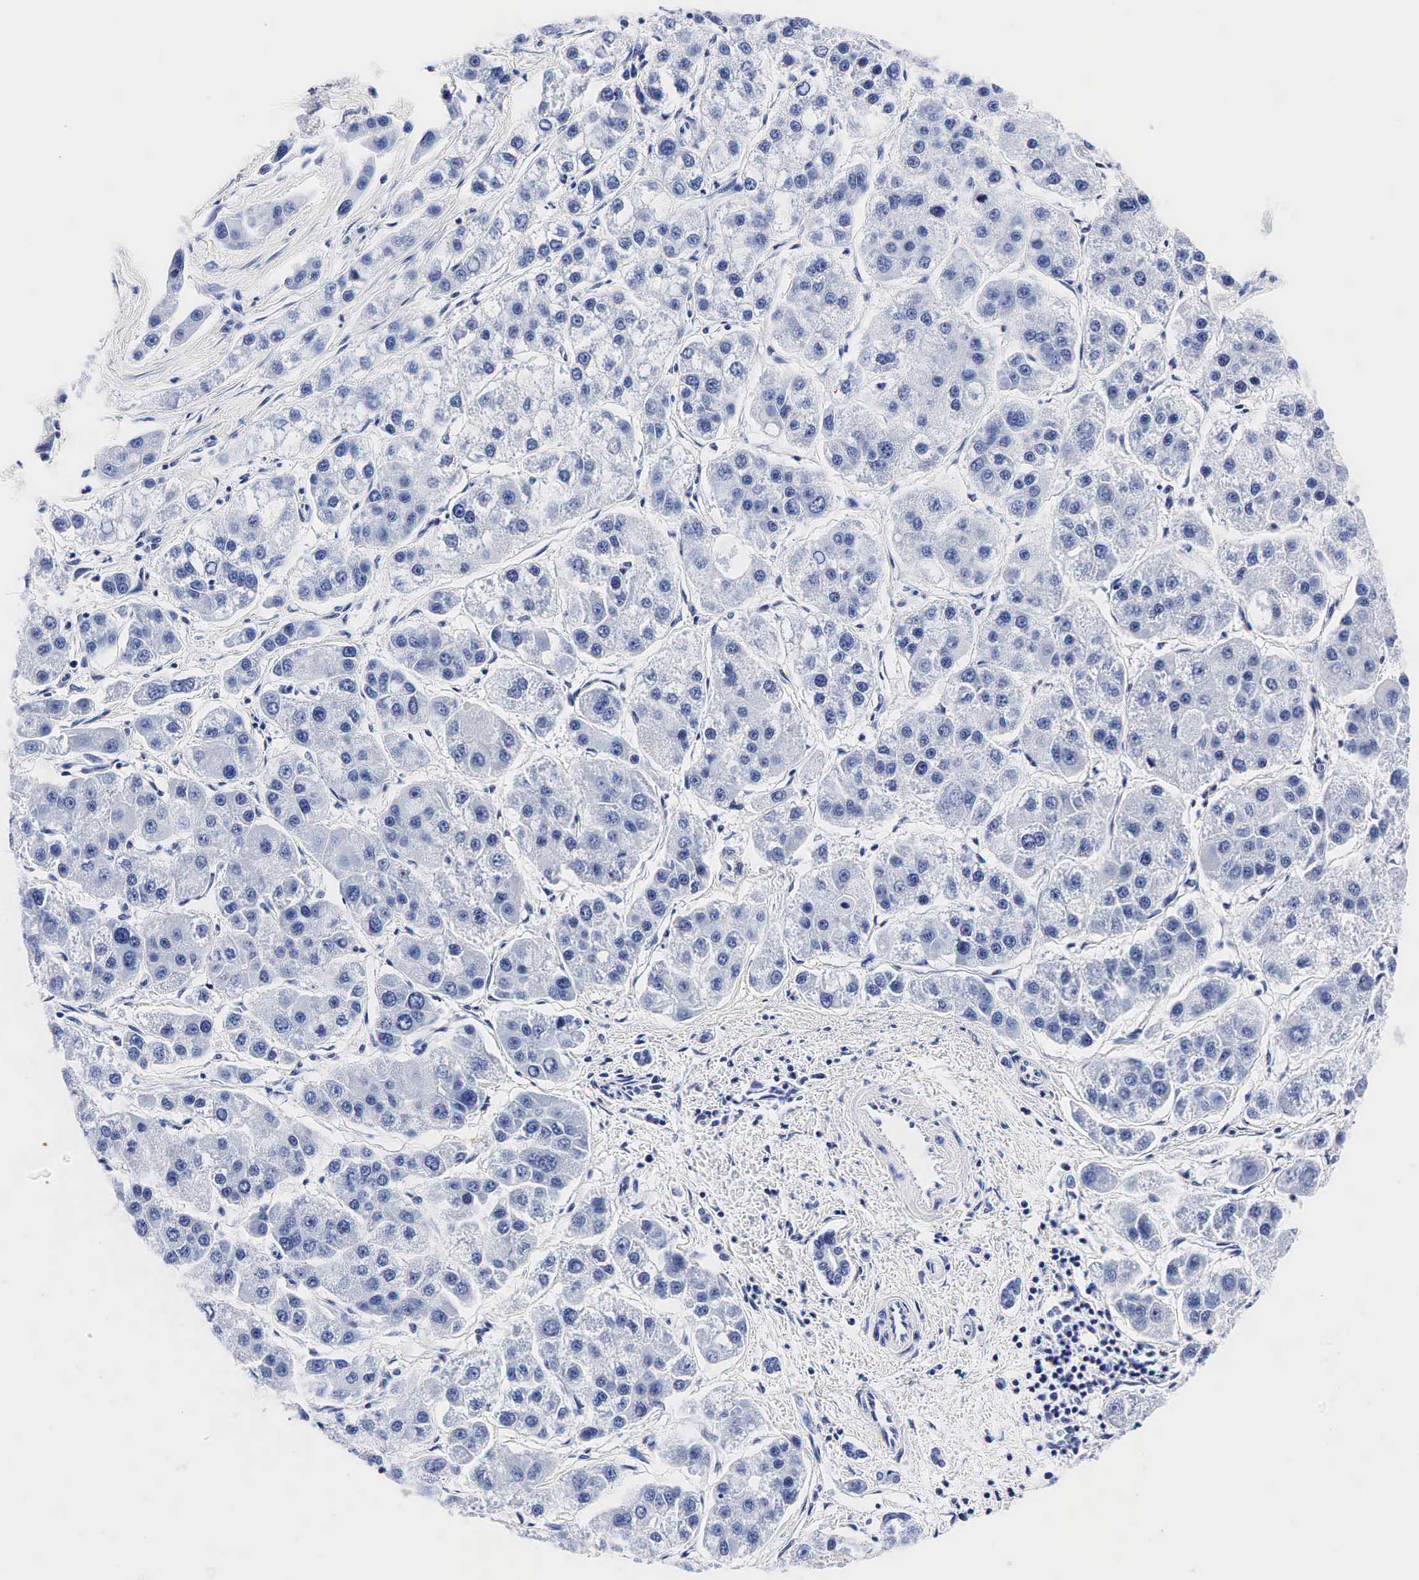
{"staining": {"intensity": "negative", "quantity": "none", "location": "none"}, "tissue": "liver cancer", "cell_type": "Tumor cells", "image_type": "cancer", "snomed": [{"axis": "morphology", "description": "Carcinoma, Hepatocellular, NOS"}, {"axis": "topography", "description": "Liver"}], "caption": "The IHC photomicrograph has no significant expression in tumor cells of liver cancer (hepatocellular carcinoma) tissue. (DAB immunohistochemistry (IHC), high magnification).", "gene": "TG", "patient": {"sex": "female", "age": 85}}